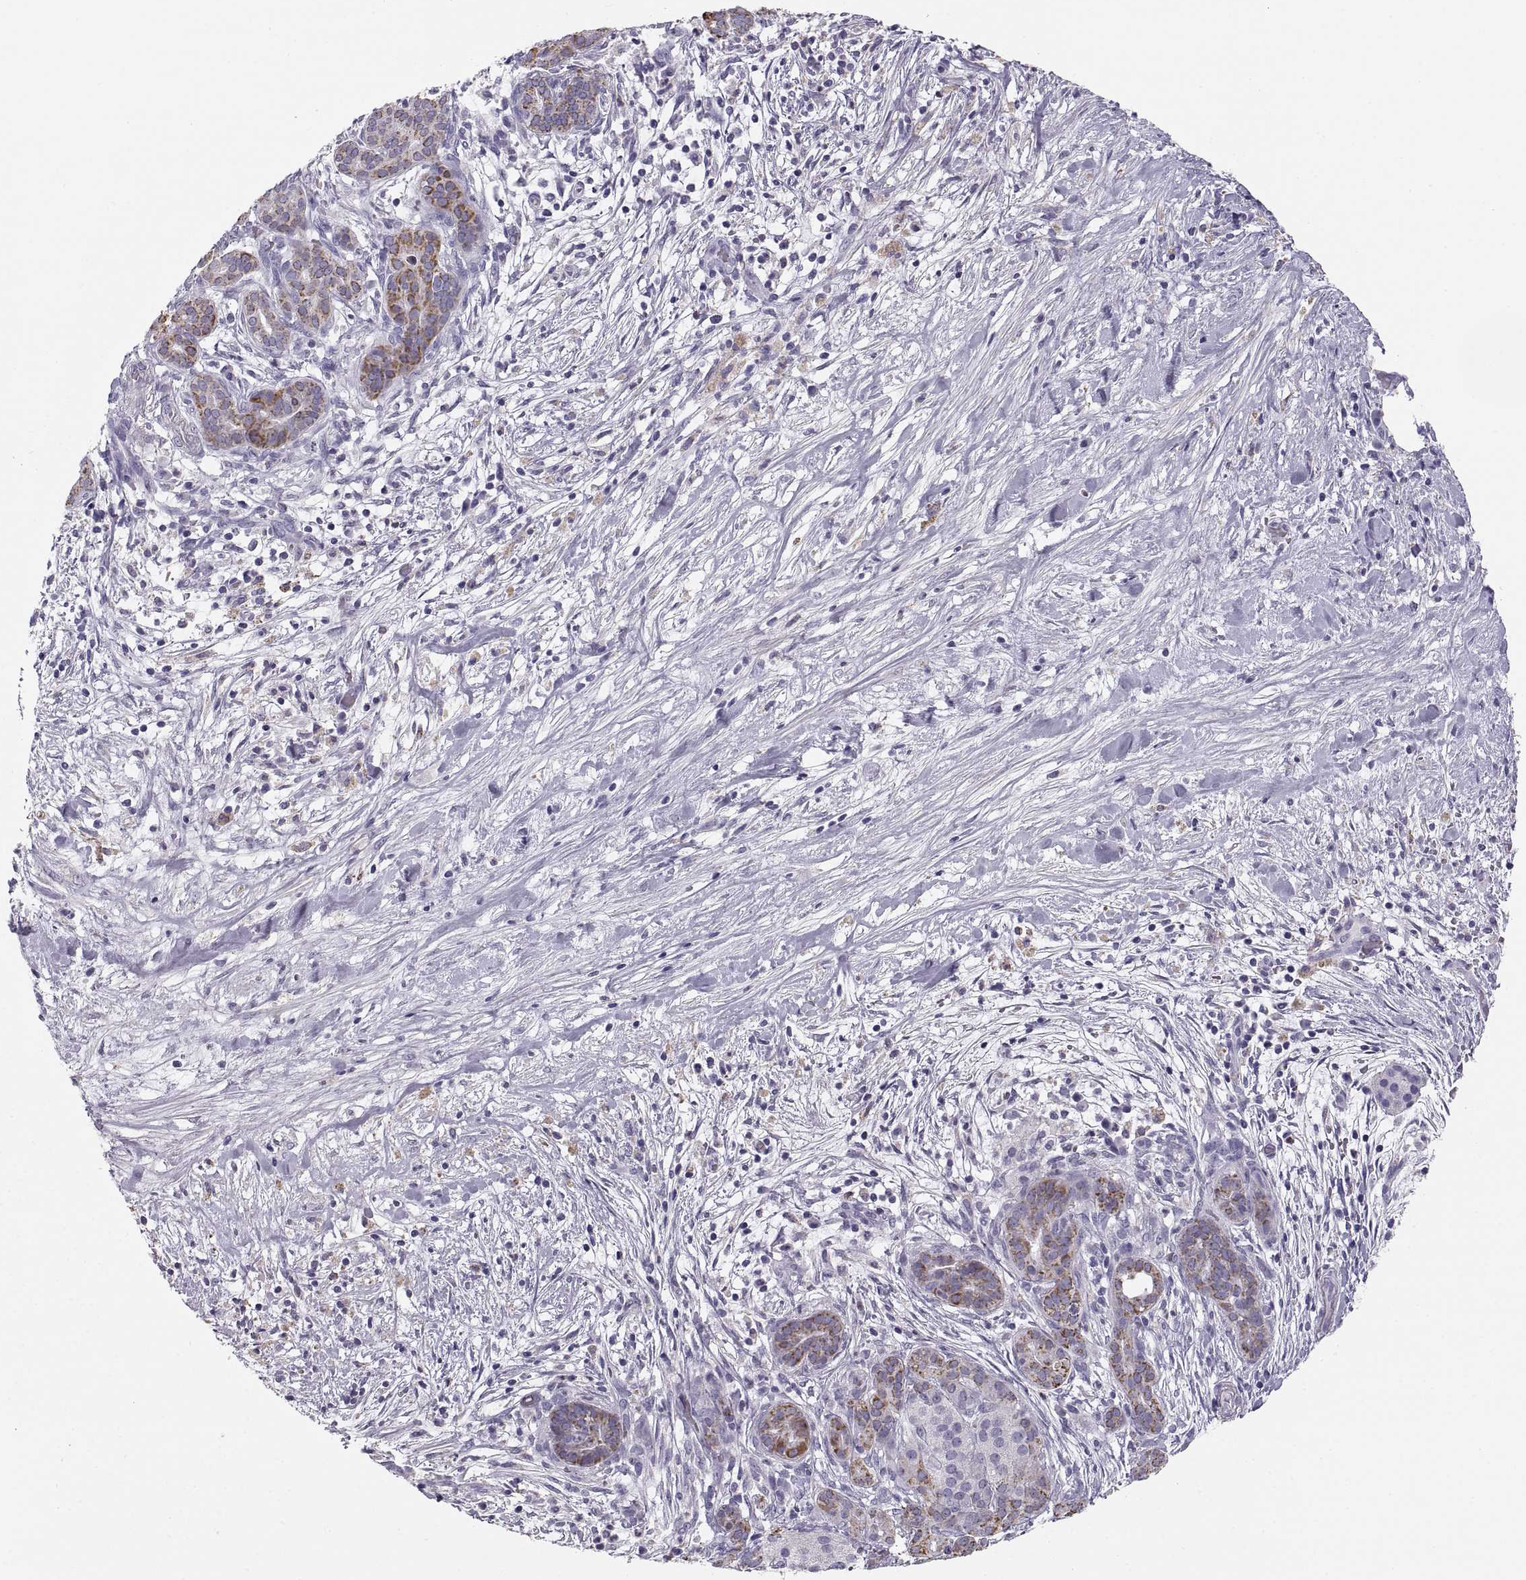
{"staining": {"intensity": "strong", "quantity": "<25%", "location": "cytoplasmic/membranous"}, "tissue": "pancreatic cancer", "cell_type": "Tumor cells", "image_type": "cancer", "snomed": [{"axis": "morphology", "description": "Adenocarcinoma, NOS"}, {"axis": "topography", "description": "Pancreas"}], "caption": "Immunohistochemistry (DAB) staining of adenocarcinoma (pancreatic) demonstrates strong cytoplasmic/membranous protein staining in about <25% of tumor cells.", "gene": "COL9A3", "patient": {"sex": "male", "age": 44}}